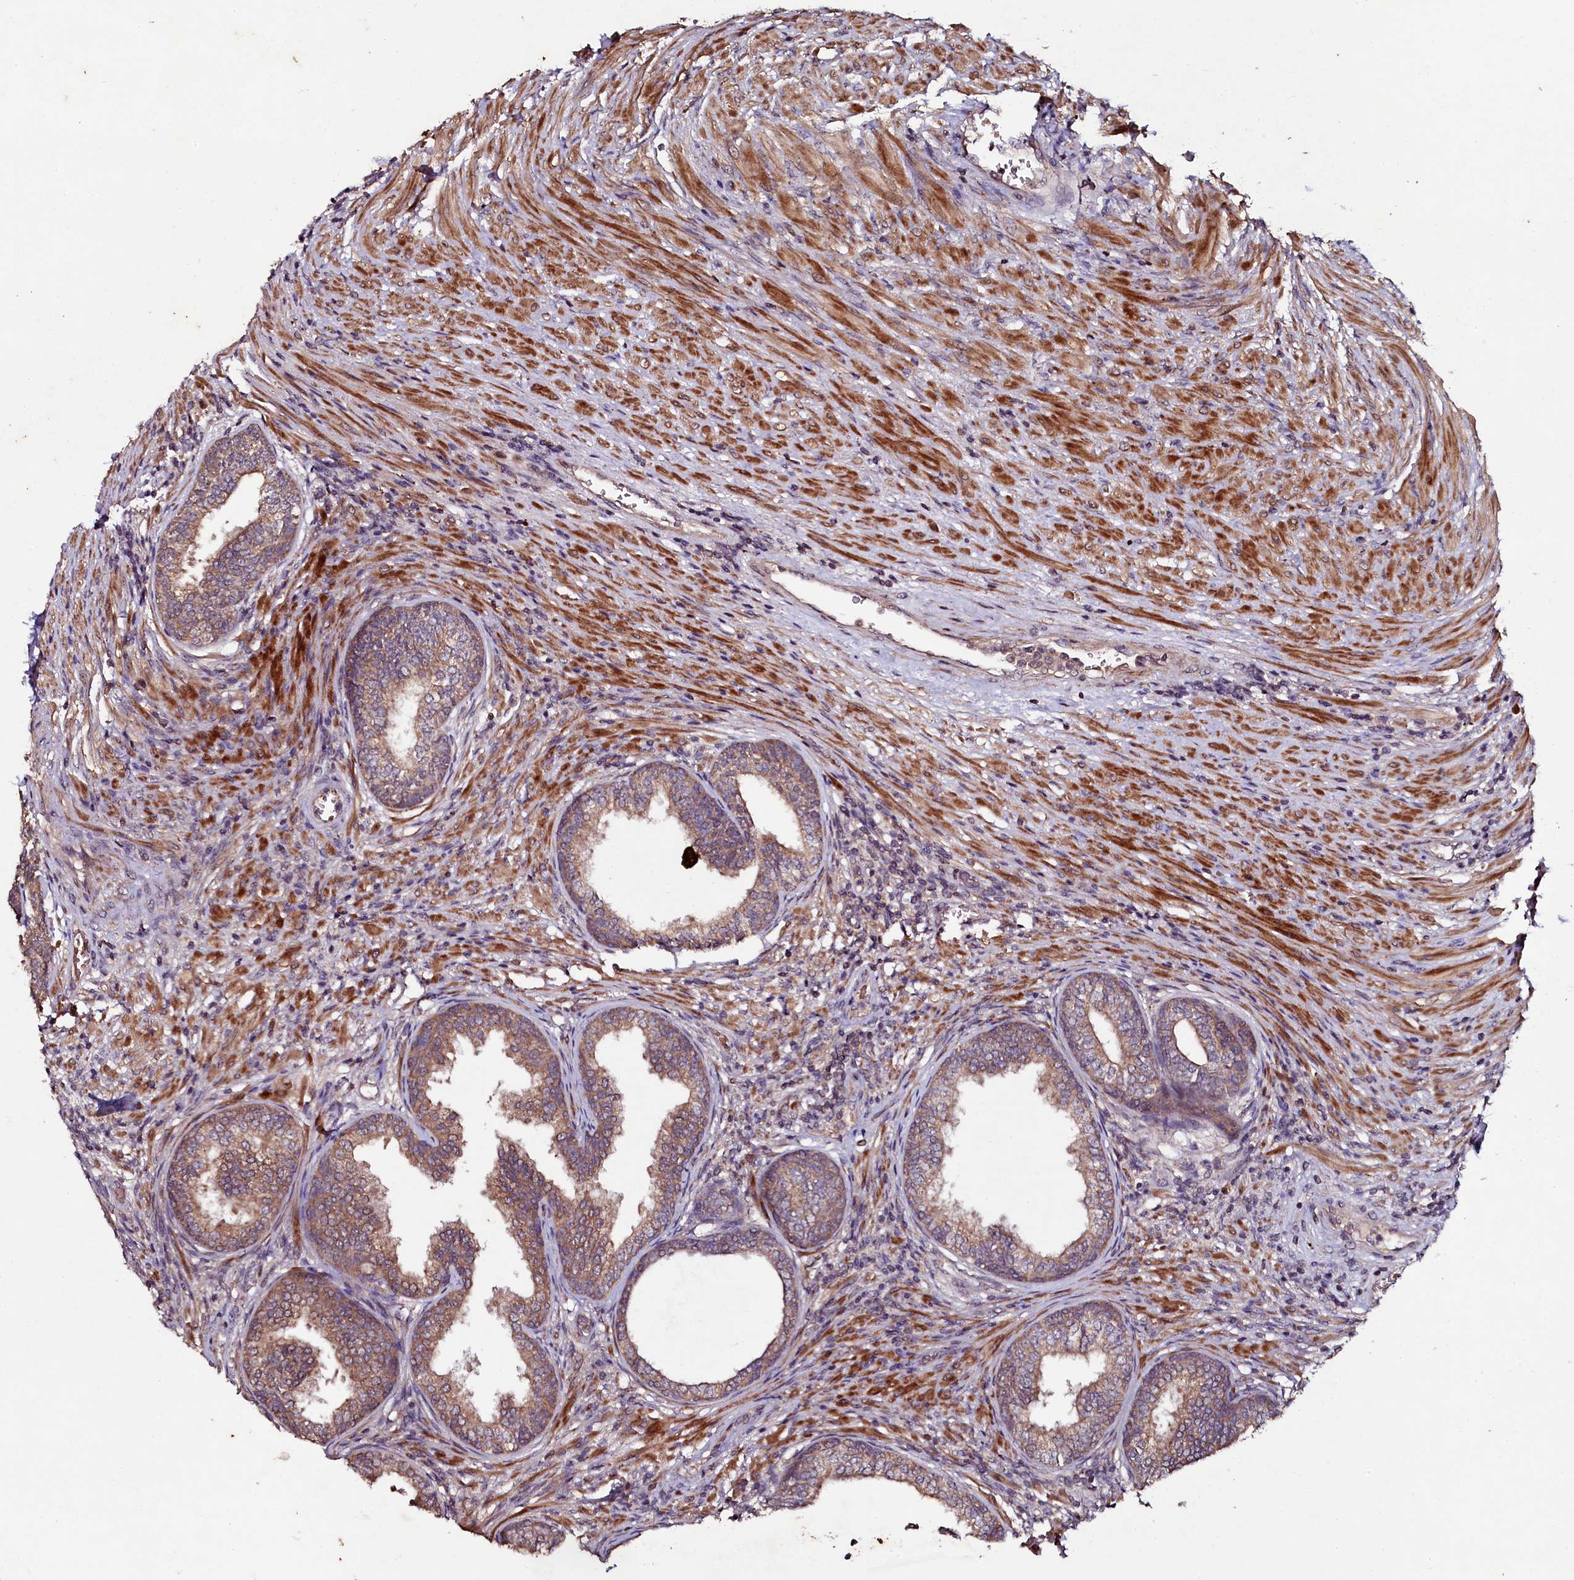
{"staining": {"intensity": "moderate", "quantity": ">75%", "location": "cytoplasmic/membranous"}, "tissue": "prostate", "cell_type": "Glandular cells", "image_type": "normal", "snomed": [{"axis": "morphology", "description": "Normal tissue, NOS"}, {"axis": "topography", "description": "Prostate"}], "caption": "High-magnification brightfield microscopy of benign prostate stained with DAB (brown) and counterstained with hematoxylin (blue). glandular cells exhibit moderate cytoplasmic/membranous staining is seen in approximately>75% of cells.", "gene": "SEC24C", "patient": {"sex": "male", "age": 76}}